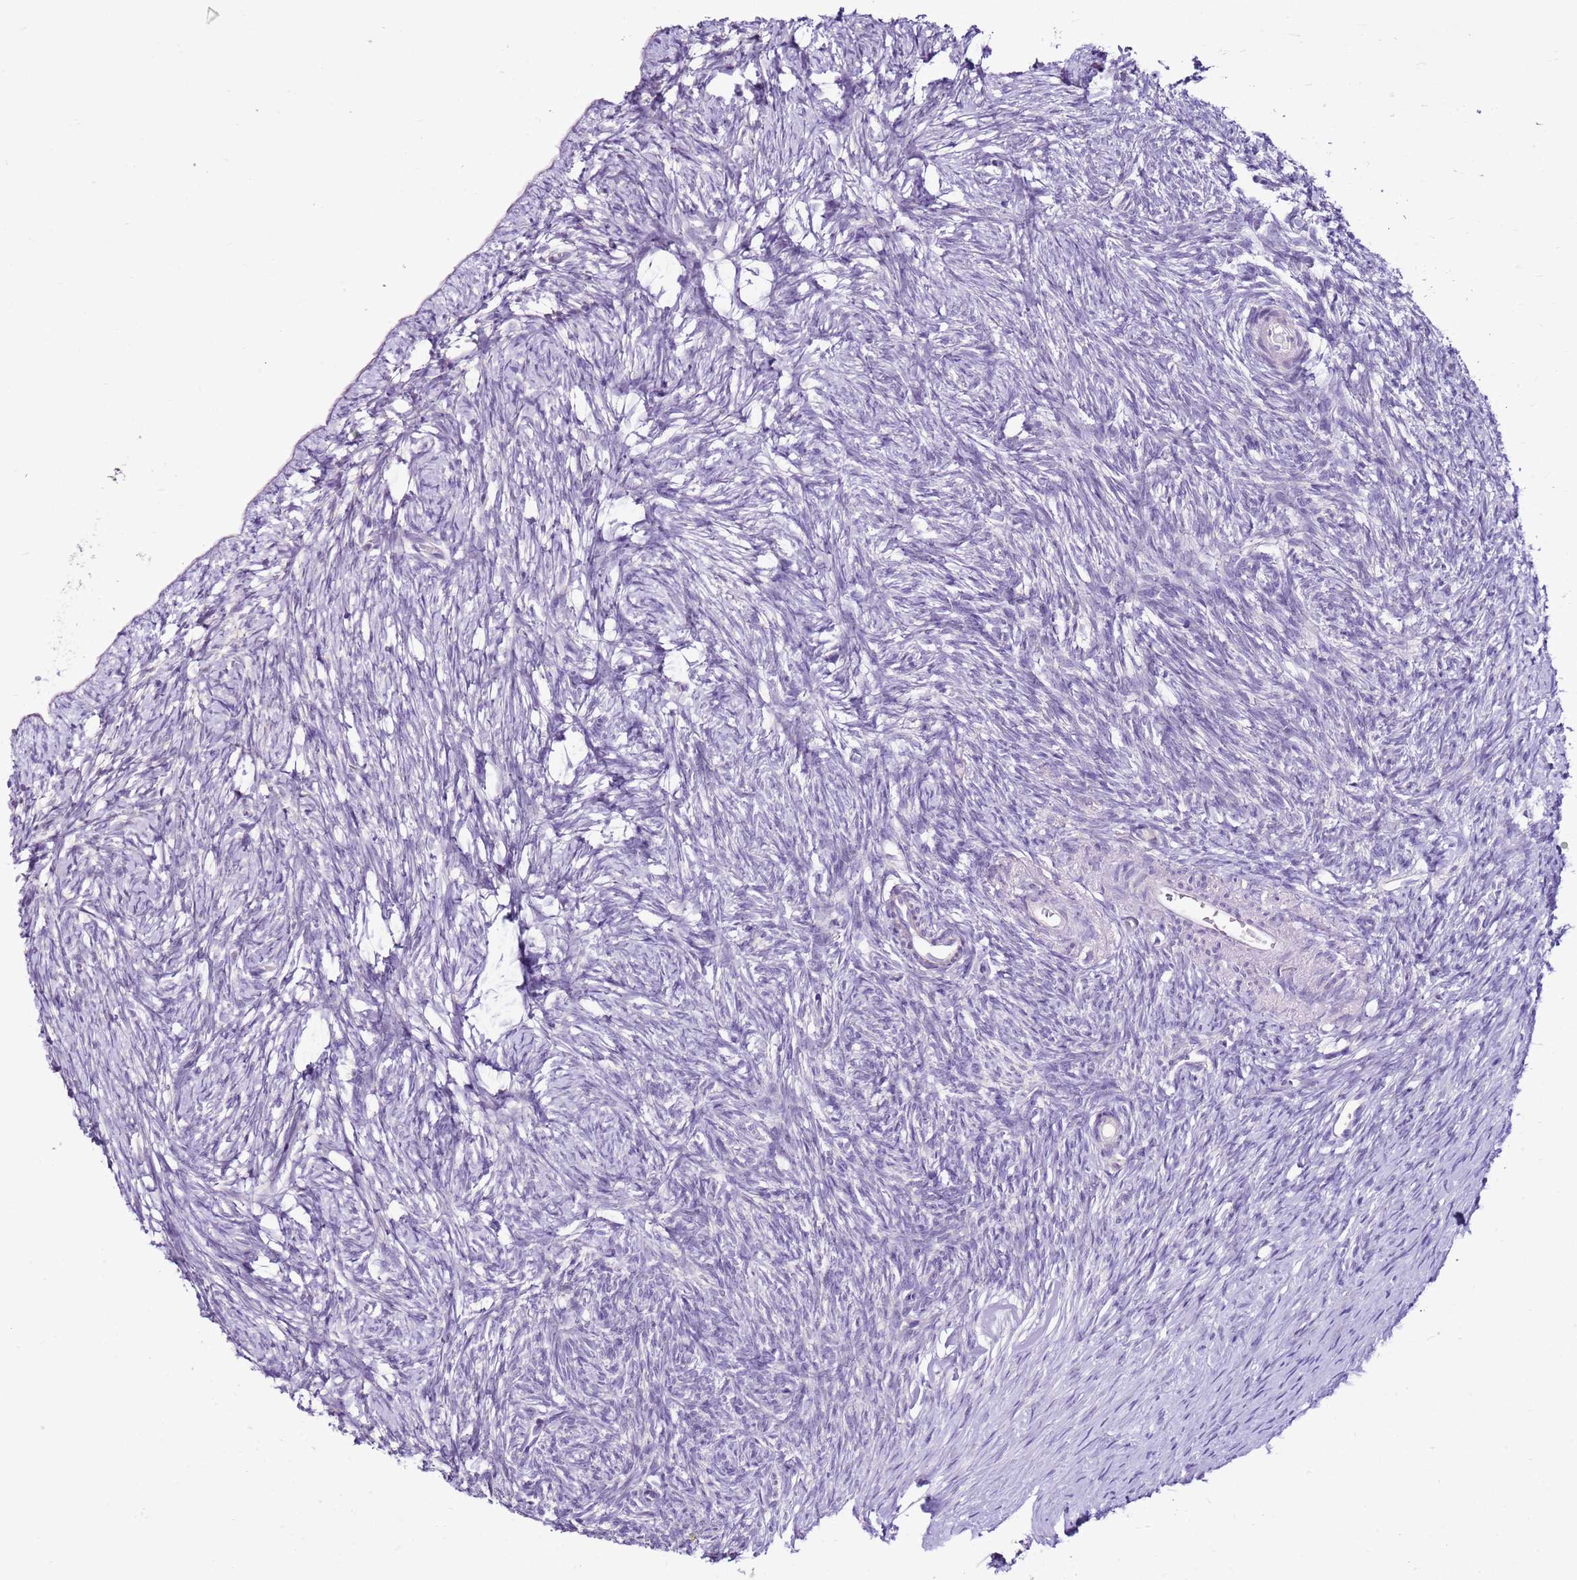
{"staining": {"intensity": "negative", "quantity": "none", "location": "none"}, "tissue": "ovary", "cell_type": "Ovarian stroma cells", "image_type": "normal", "snomed": [{"axis": "morphology", "description": "Normal tissue, NOS"}, {"axis": "topography", "description": "Ovary"}], "caption": "Immunohistochemistry (IHC) image of normal human ovary stained for a protein (brown), which reveals no staining in ovarian stroma cells. (Immunohistochemistry (IHC), brightfield microscopy, high magnification).", "gene": "SLC38A5", "patient": {"sex": "female", "age": 51}}